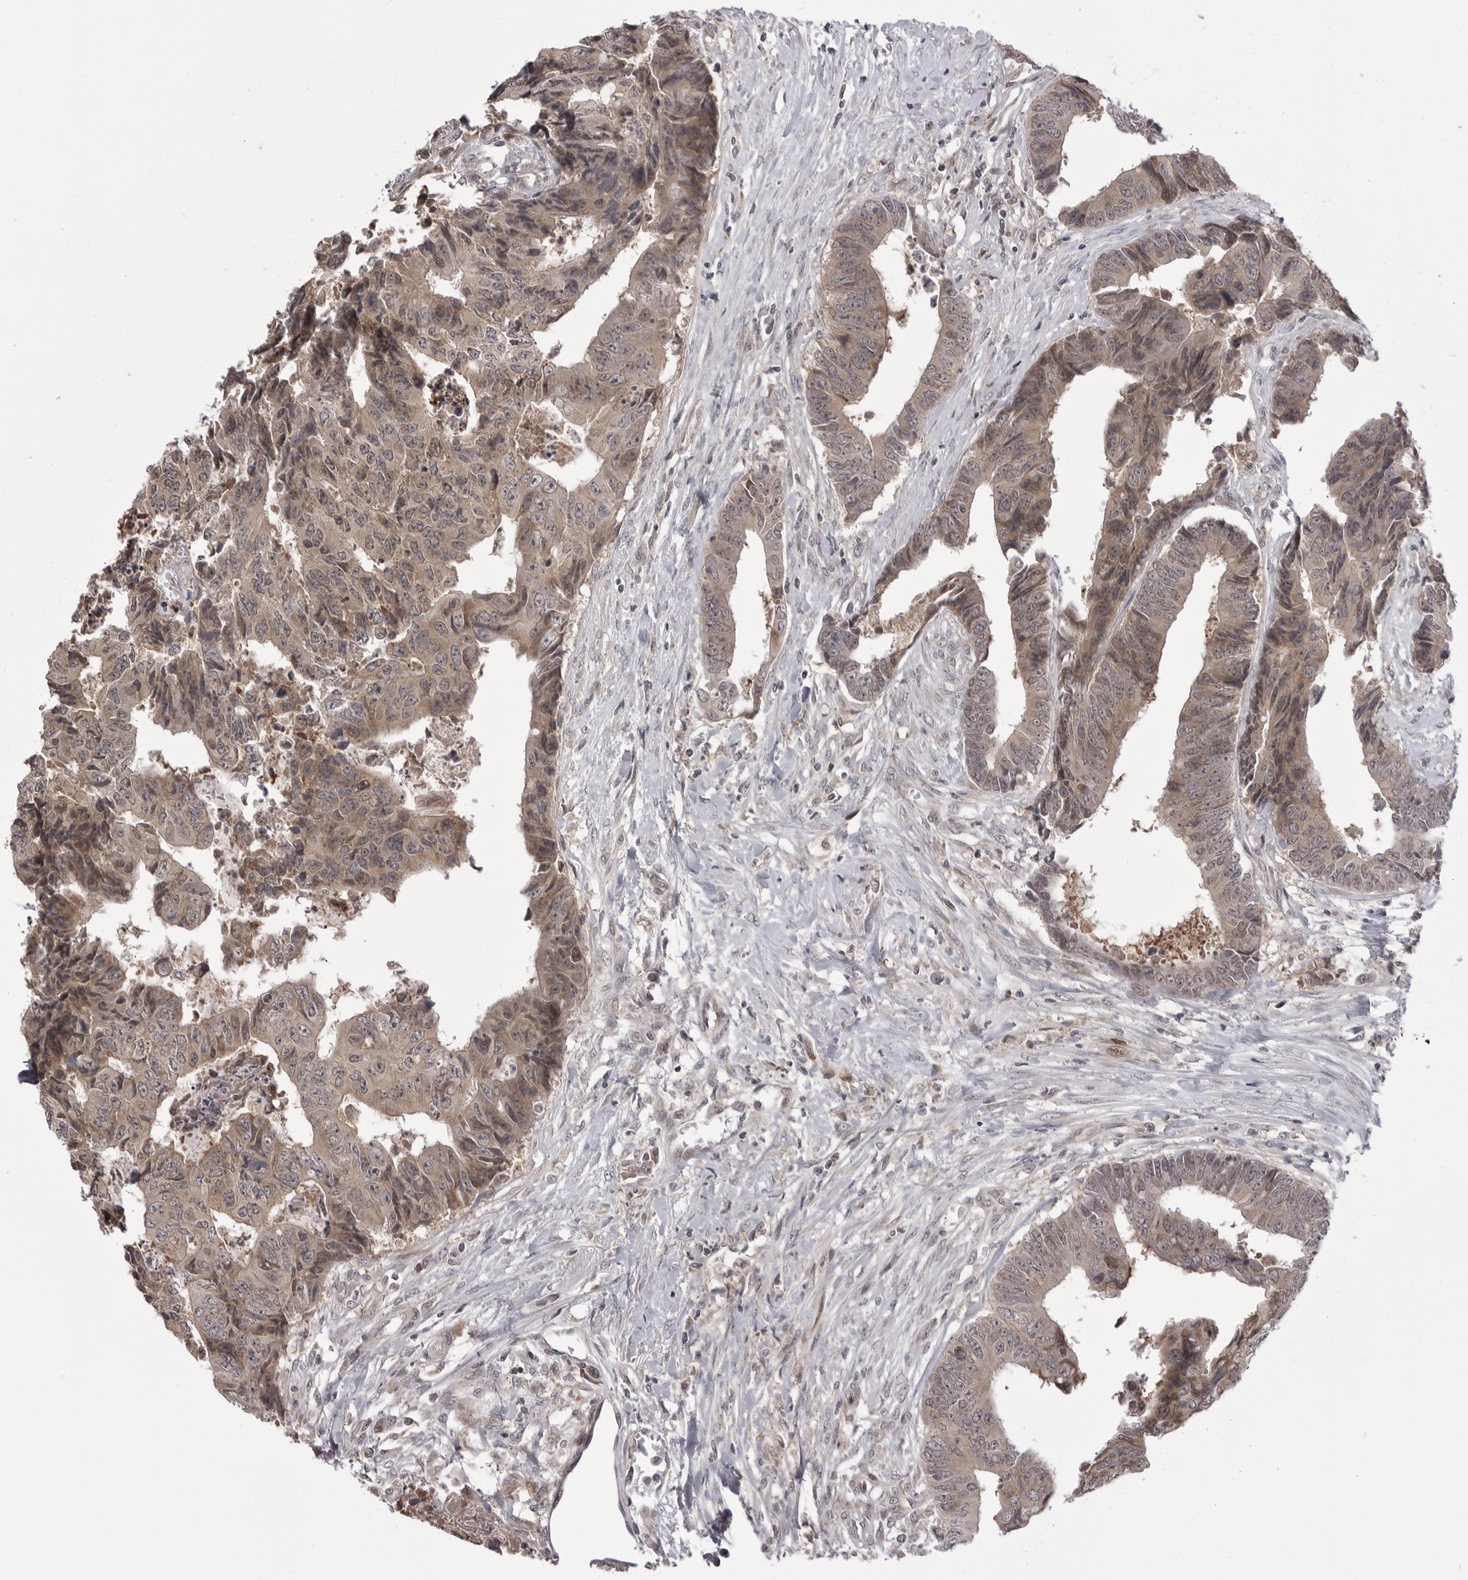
{"staining": {"intensity": "weak", "quantity": ">75%", "location": "cytoplasmic/membranous"}, "tissue": "colorectal cancer", "cell_type": "Tumor cells", "image_type": "cancer", "snomed": [{"axis": "morphology", "description": "Adenocarcinoma, NOS"}, {"axis": "topography", "description": "Rectum"}], "caption": "A low amount of weak cytoplasmic/membranous staining is appreciated in about >75% of tumor cells in adenocarcinoma (colorectal) tissue. (IHC, brightfield microscopy, high magnification).", "gene": "PTK2B", "patient": {"sex": "male", "age": 84}}